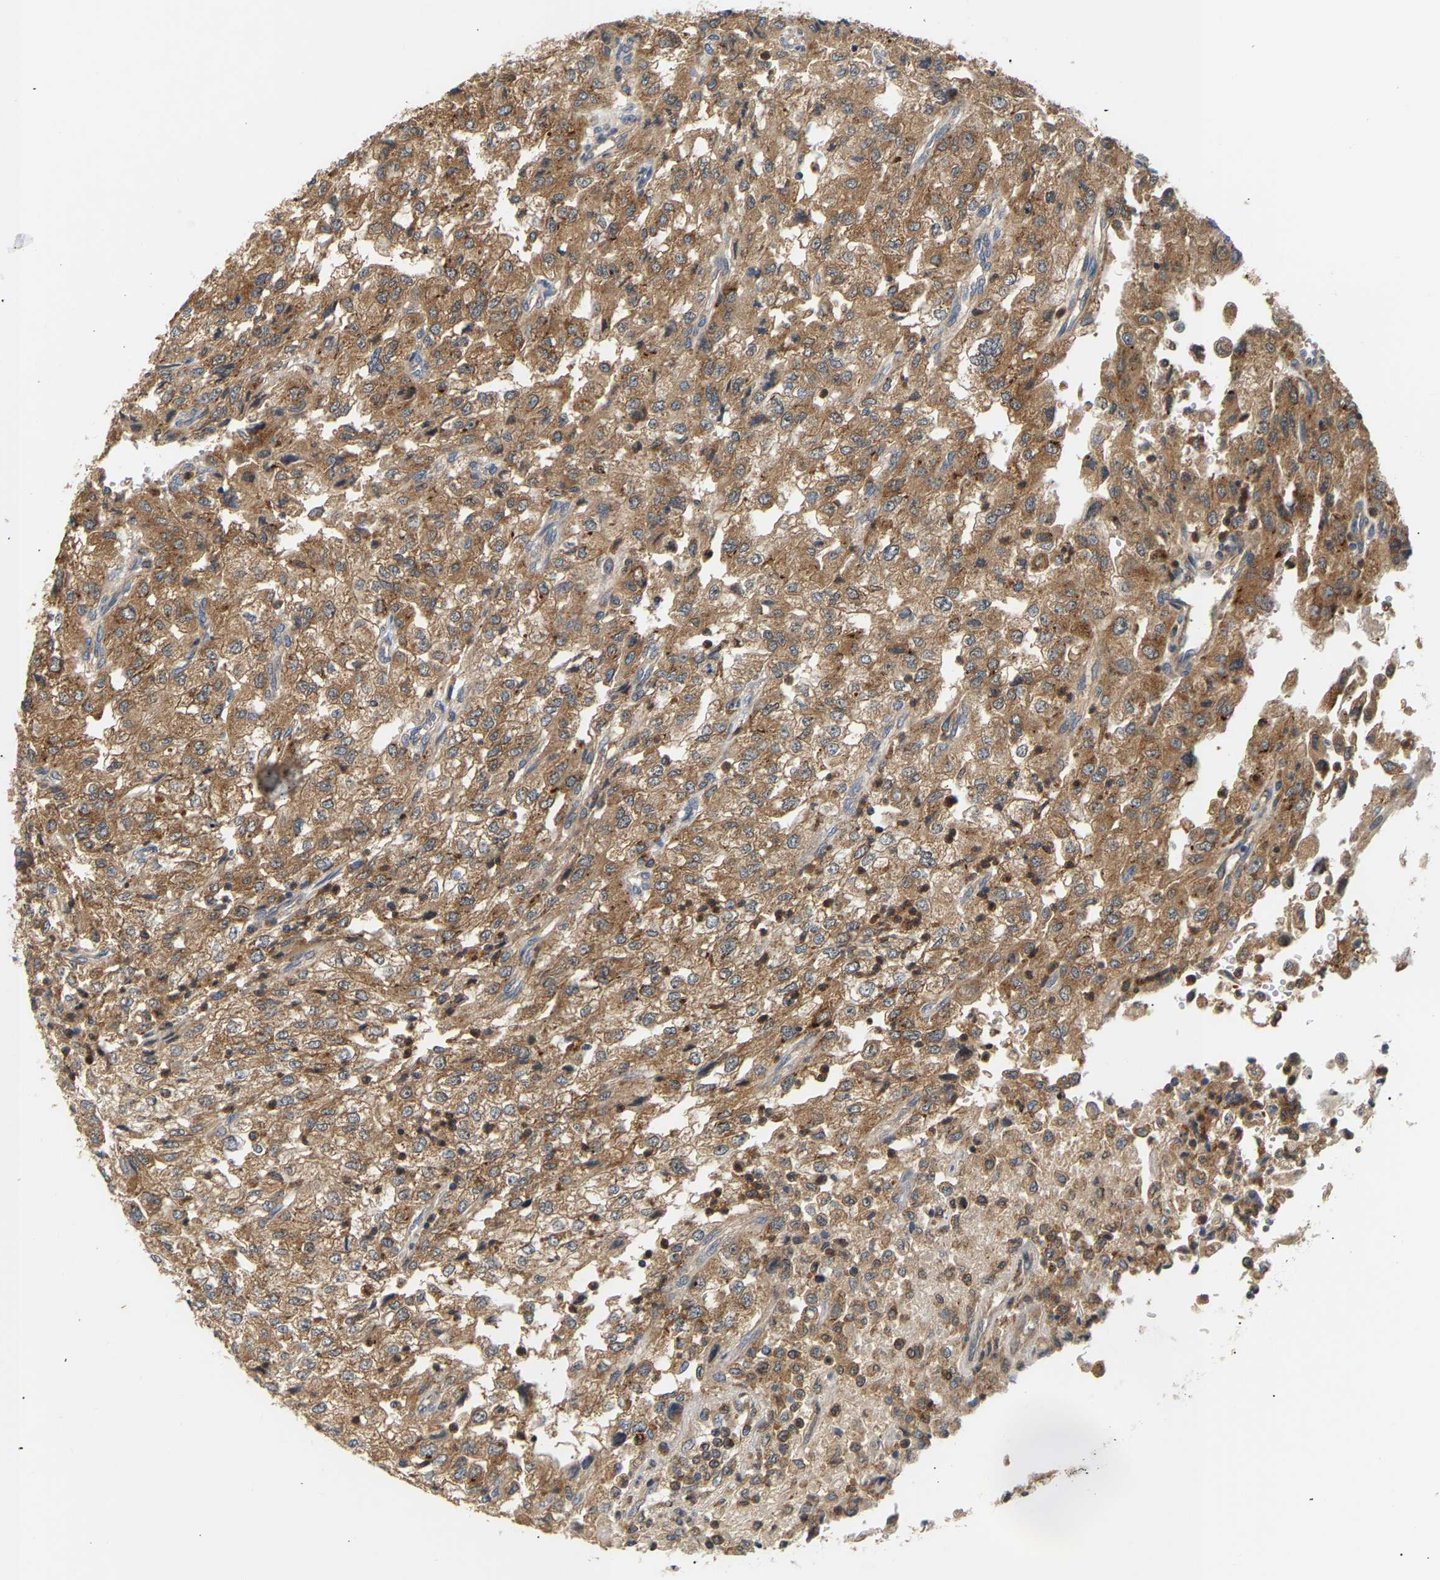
{"staining": {"intensity": "moderate", "quantity": ">75%", "location": "cytoplasmic/membranous"}, "tissue": "renal cancer", "cell_type": "Tumor cells", "image_type": "cancer", "snomed": [{"axis": "morphology", "description": "Adenocarcinoma, NOS"}, {"axis": "topography", "description": "Kidney"}], "caption": "Adenocarcinoma (renal) stained with a protein marker demonstrates moderate staining in tumor cells.", "gene": "PPID", "patient": {"sex": "female", "age": 54}}